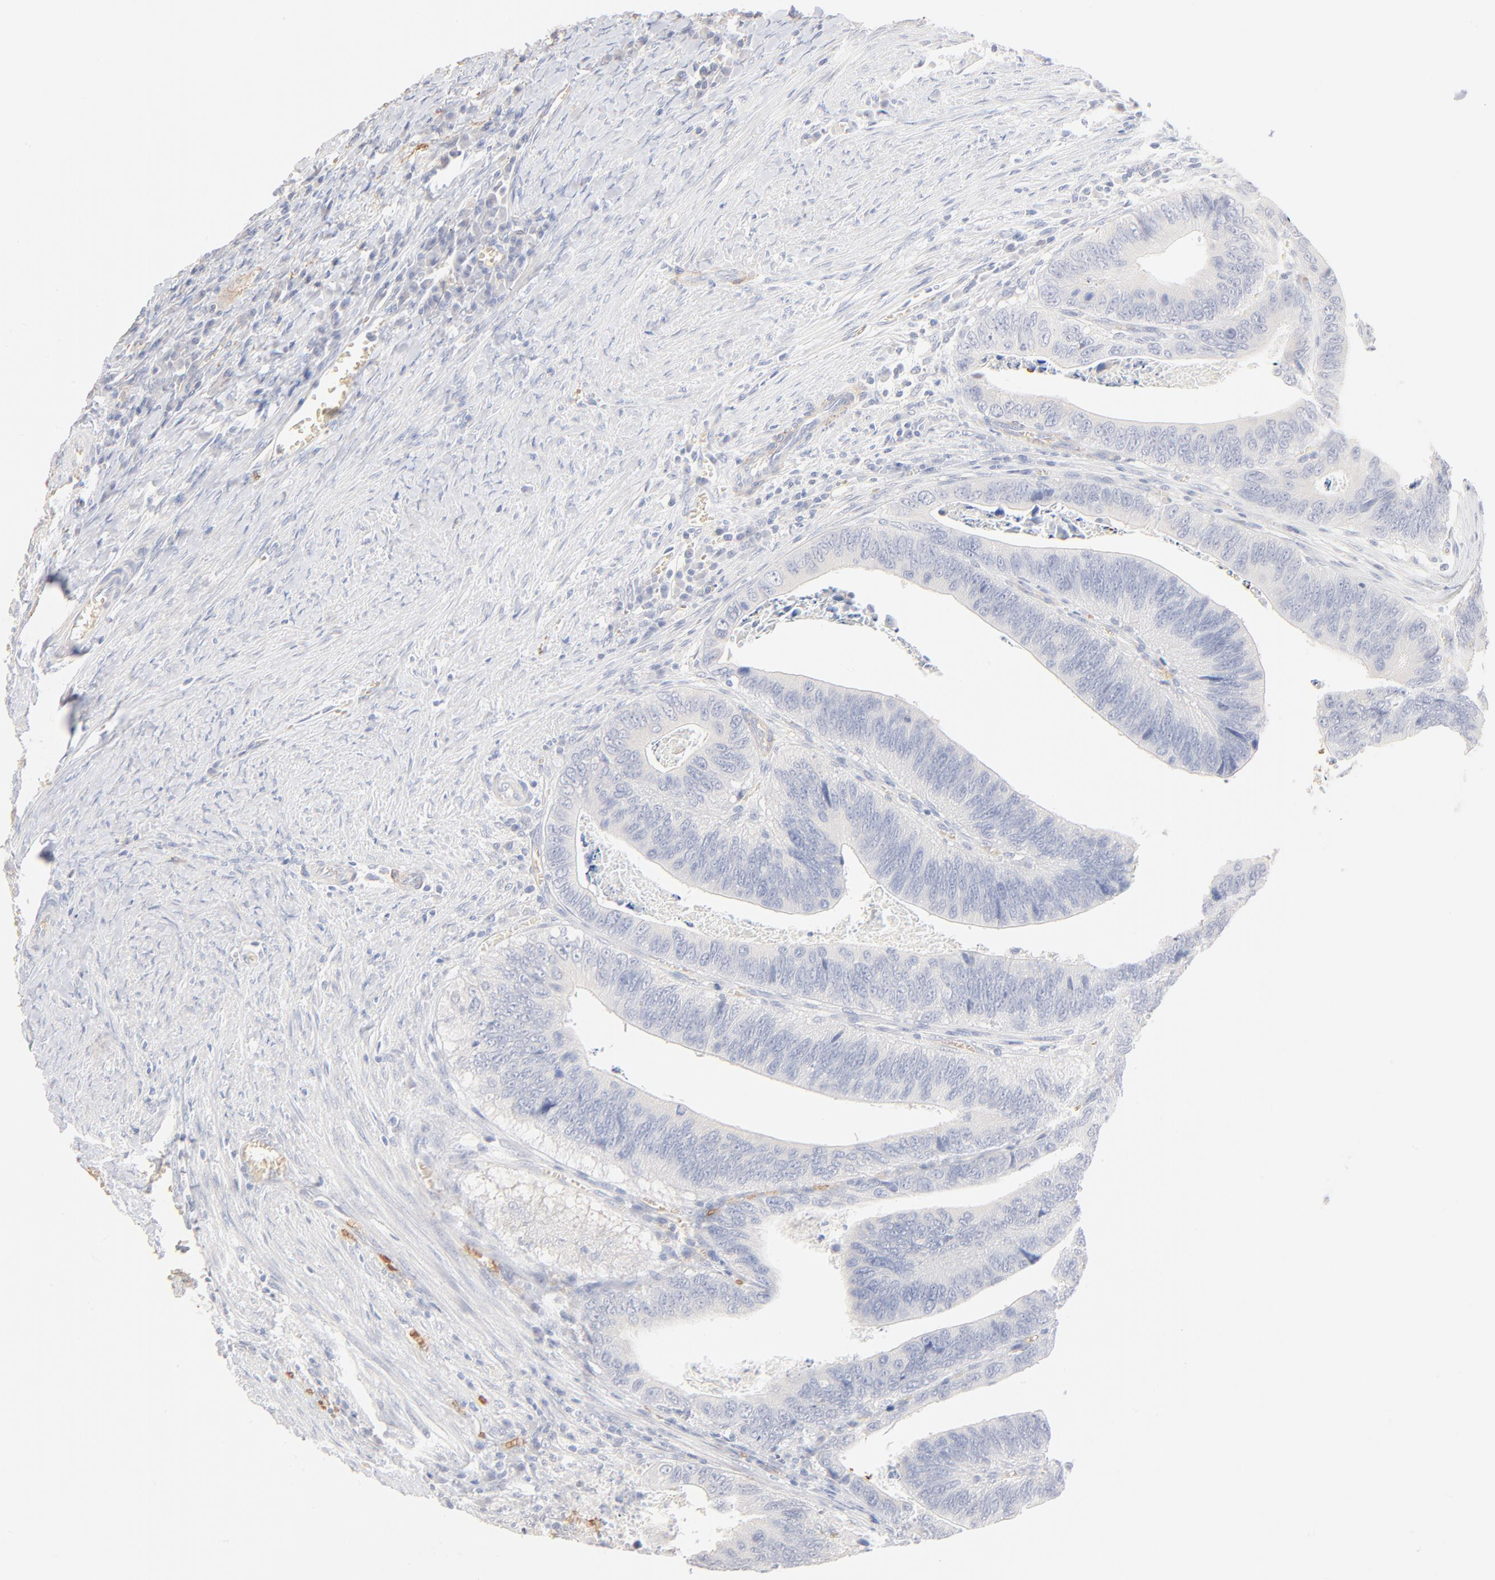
{"staining": {"intensity": "negative", "quantity": "none", "location": "none"}, "tissue": "colorectal cancer", "cell_type": "Tumor cells", "image_type": "cancer", "snomed": [{"axis": "morphology", "description": "Adenocarcinoma, NOS"}, {"axis": "topography", "description": "Colon"}], "caption": "Image shows no significant protein positivity in tumor cells of colorectal cancer.", "gene": "SPTB", "patient": {"sex": "male", "age": 72}}